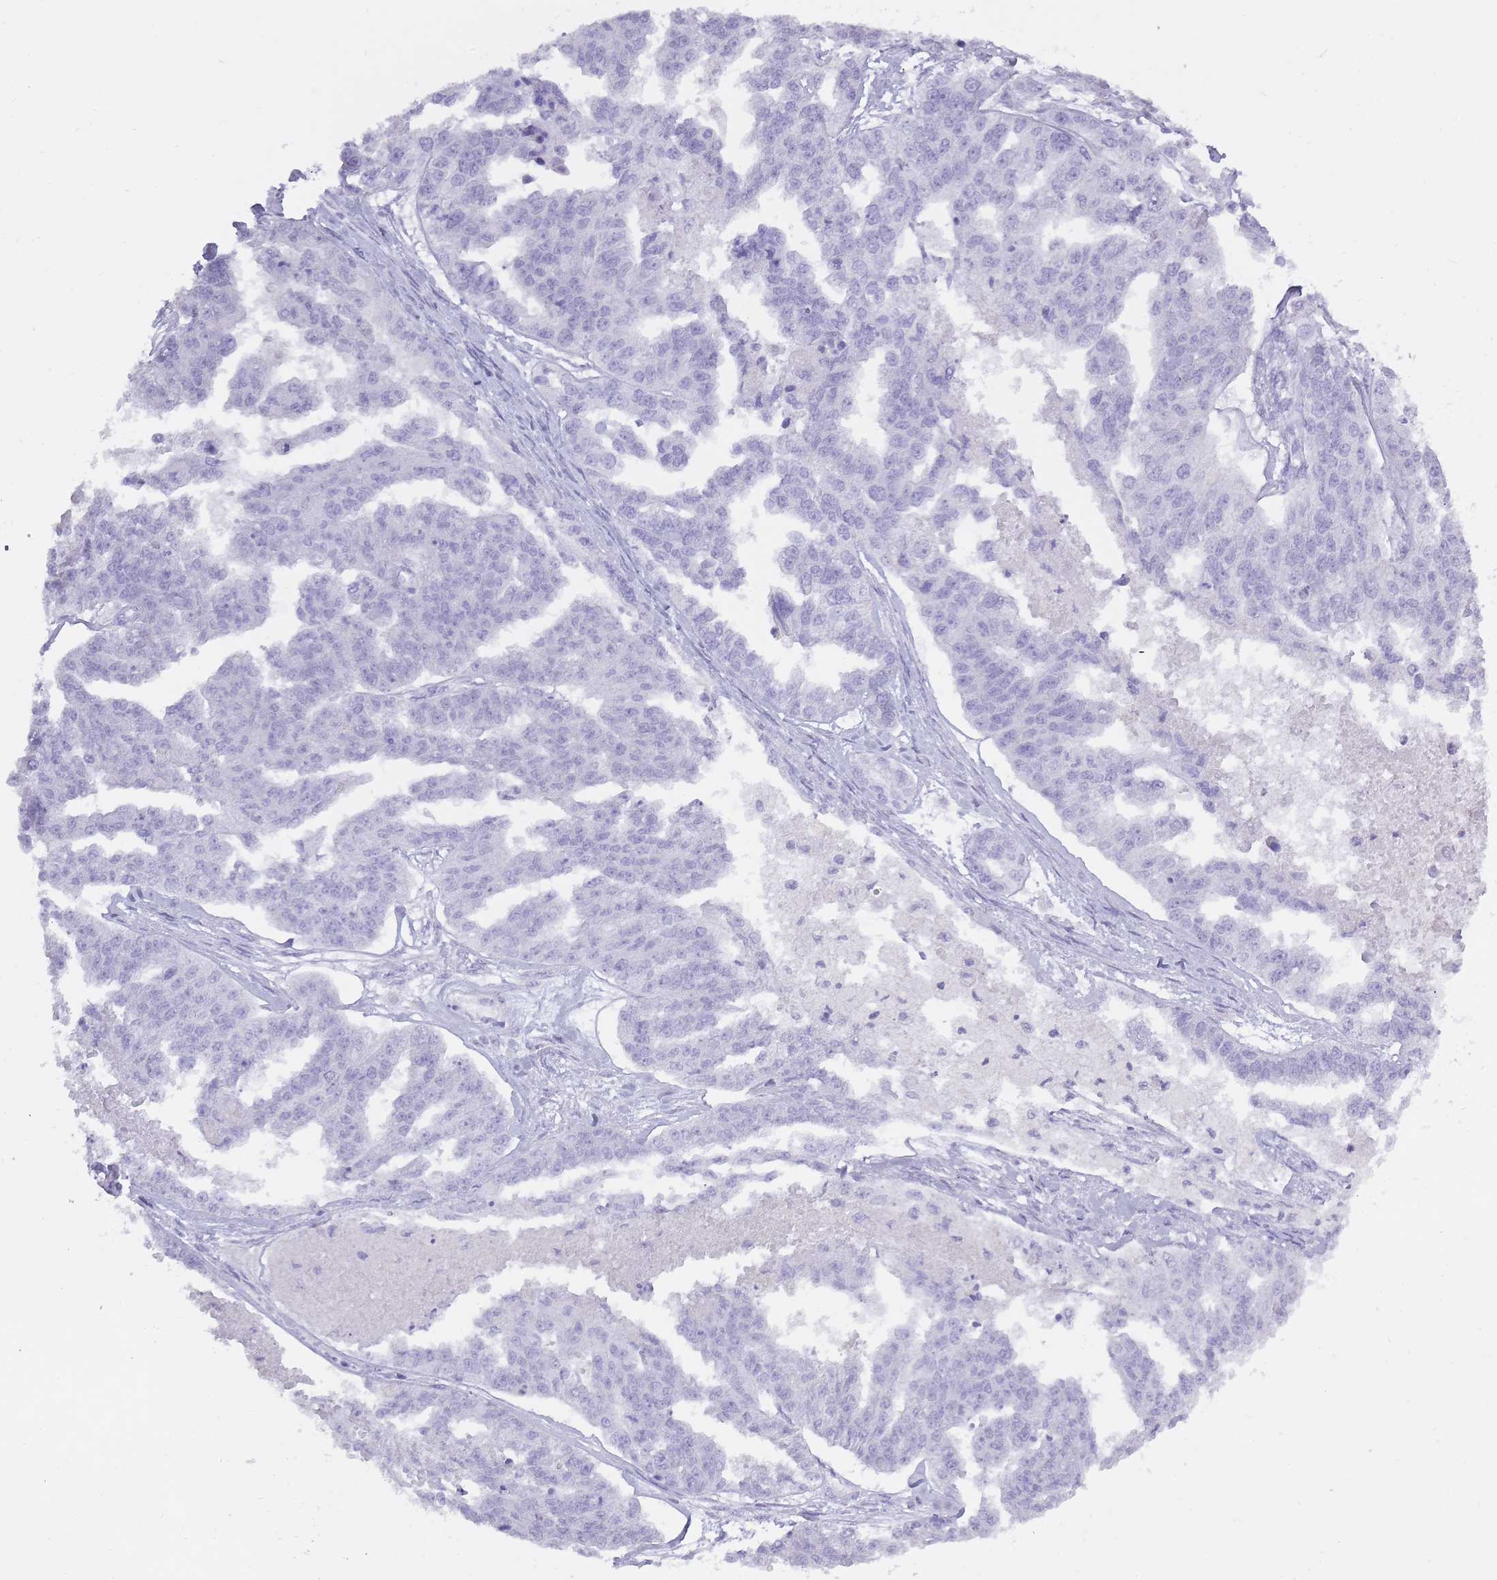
{"staining": {"intensity": "negative", "quantity": "none", "location": "none"}, "tissue": "ovarian cancer", "cell_type": "Tumor cells", "image_type": "cancer", "snomed": [{"axis": "morphology", "description": "Cystadenocarcinoma, serous, NOS"}, {"axis": "topography", "description": "Ovary"}], "caption": "IHC micrograph of neoplastic tissue: ovarian cancer stained with DAB (3,3'-diaminobenzidine) reveals no significant protein positivity in tumor cells. The staining is performed using DAB brown chromogen with nuclei counter-stained in using hematoxylin.", "gene": "BDKRB2", "patient": {"sex": "female", "age": 58}}